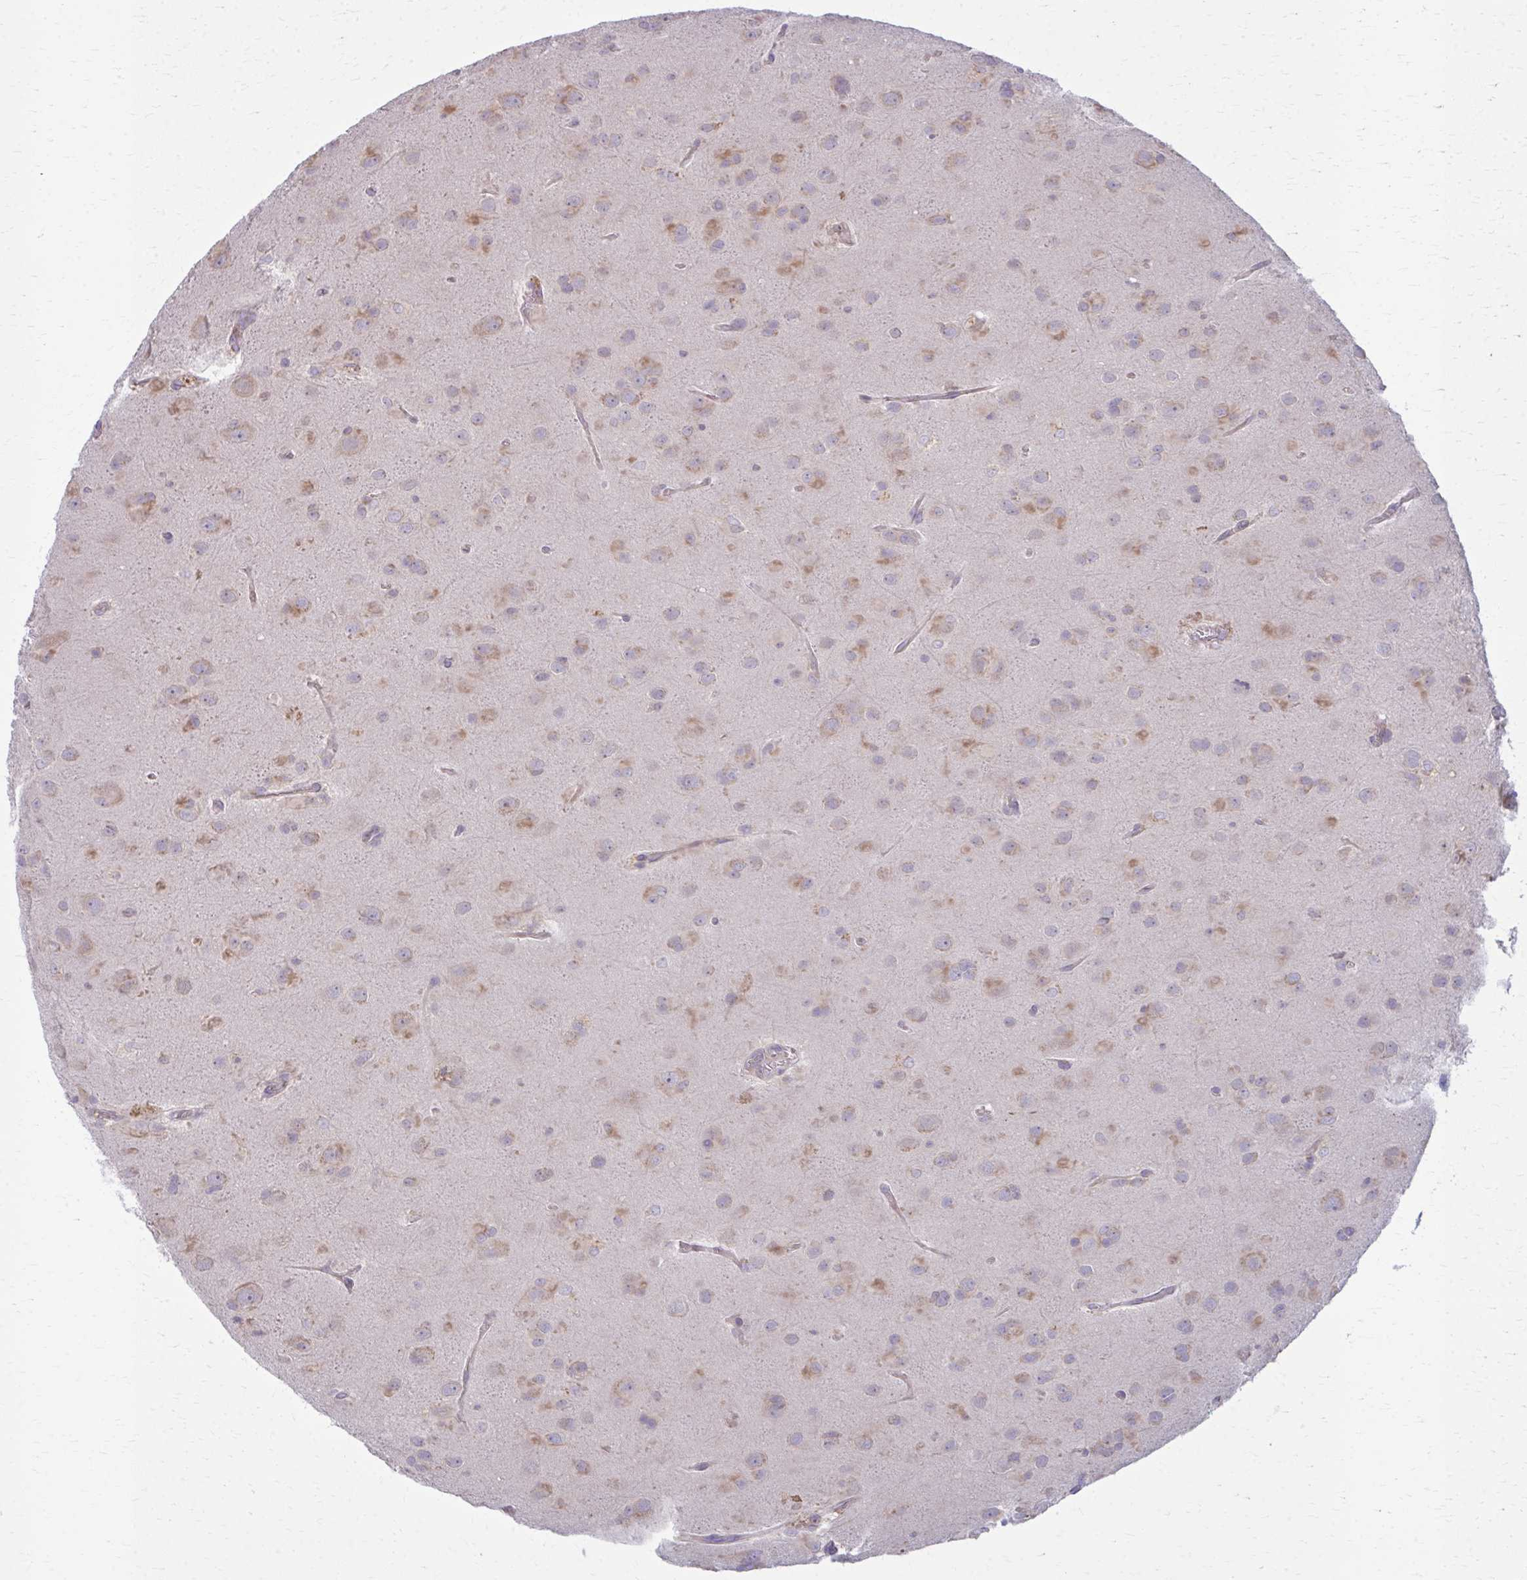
{"staining": {"intensity": "weak", "quantity": "25%-75%", "location": "cytoplasmic/membranous"}, "tissue": "glioma", "cell_type": "Tumor cells", "image_type": "cancer", "snomed": [{"axis": "morphology", "description": "Glioma, malignant, Low grade"}, {"axis": "topography", "description": "Brain"}], "caption": "There is low levels of weak cytoplasmic/membranous expression in tumor cells of glioma, as demonstrated by immunohistochemical staining (brown color).", "gene": "CEMP1", "patient": {"sex": "male", "age": 58}}